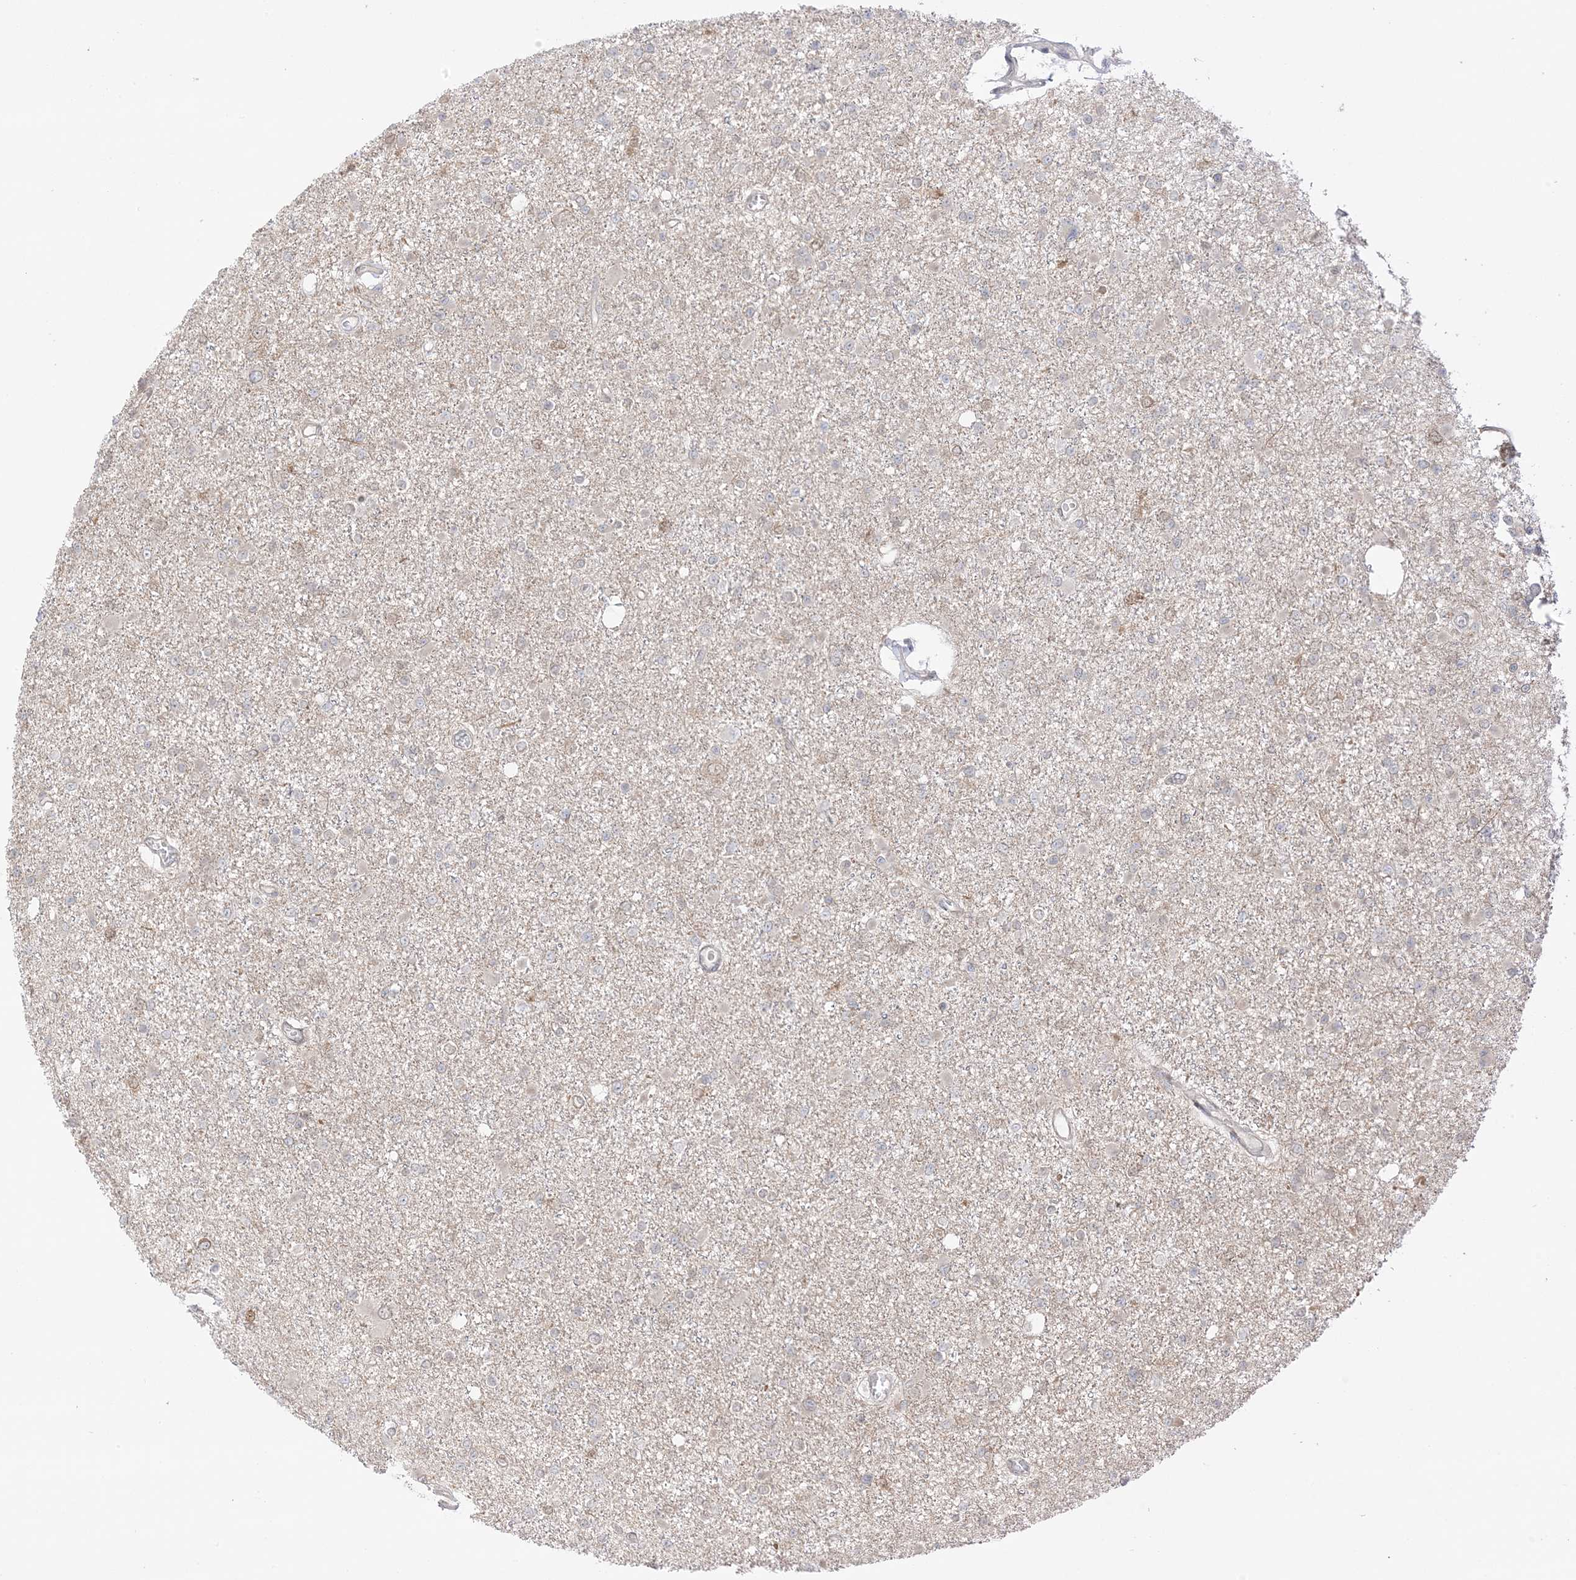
{"staining": {"intensity": "weak", "quantity": "<25%", "location": "cytoplasmic/membranous"}, "tissue": "glioma", "cell_type": "Tumor cells", "image_type": "cancer", "snomed": [{"axis": "morphology", "description": "Glioma, malignant, Low grade"}, {"axis": "topography", "description": "Brain"}], "caption": "Human glioma stained for a protein using IHC demonstrates no staining in tumor cells.", "gene": "UBE2E2", "patient": {"sex": "female", "age": 22}}